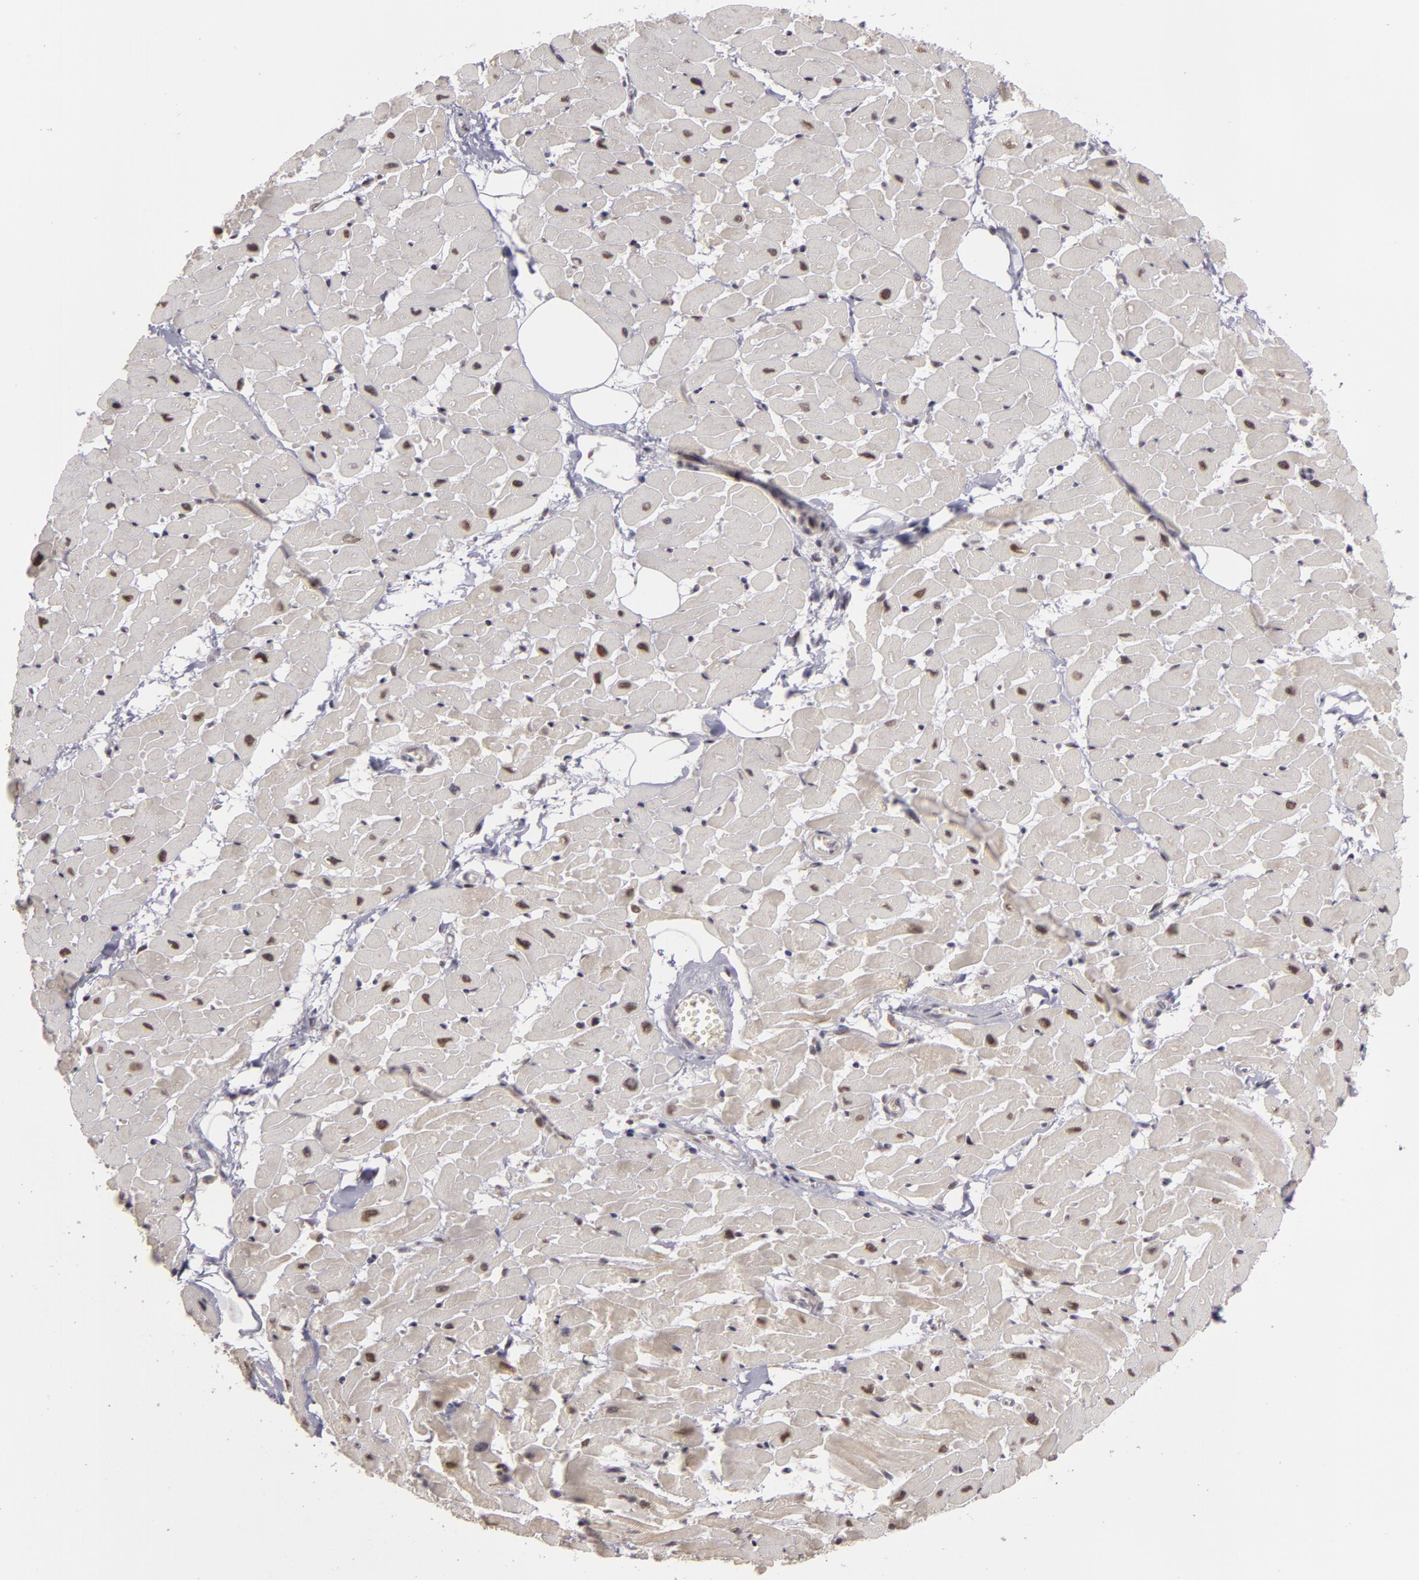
{"staining": {"intensity": "moderate", "quantity": "25%-75%", "location": "nuclear"}, "tissue": "heart muscle", "cell_type": "Cardiomyocytes", "image_type": "normal", "snomed": [{"axis": "morphology", "description": "Normal tissue, NOS"}, {"axis": "topography", "description": "Heart"}], "caption": "Immunohistochemistry photomicrograph of benign heart muscle stained for a protein (brown), which shows medium levels of moderate nuclear expression in about 25%-75% of cardiomyocytes.", "gene": "ZNF133", "patient": {"sex": "female", "age": 19}}